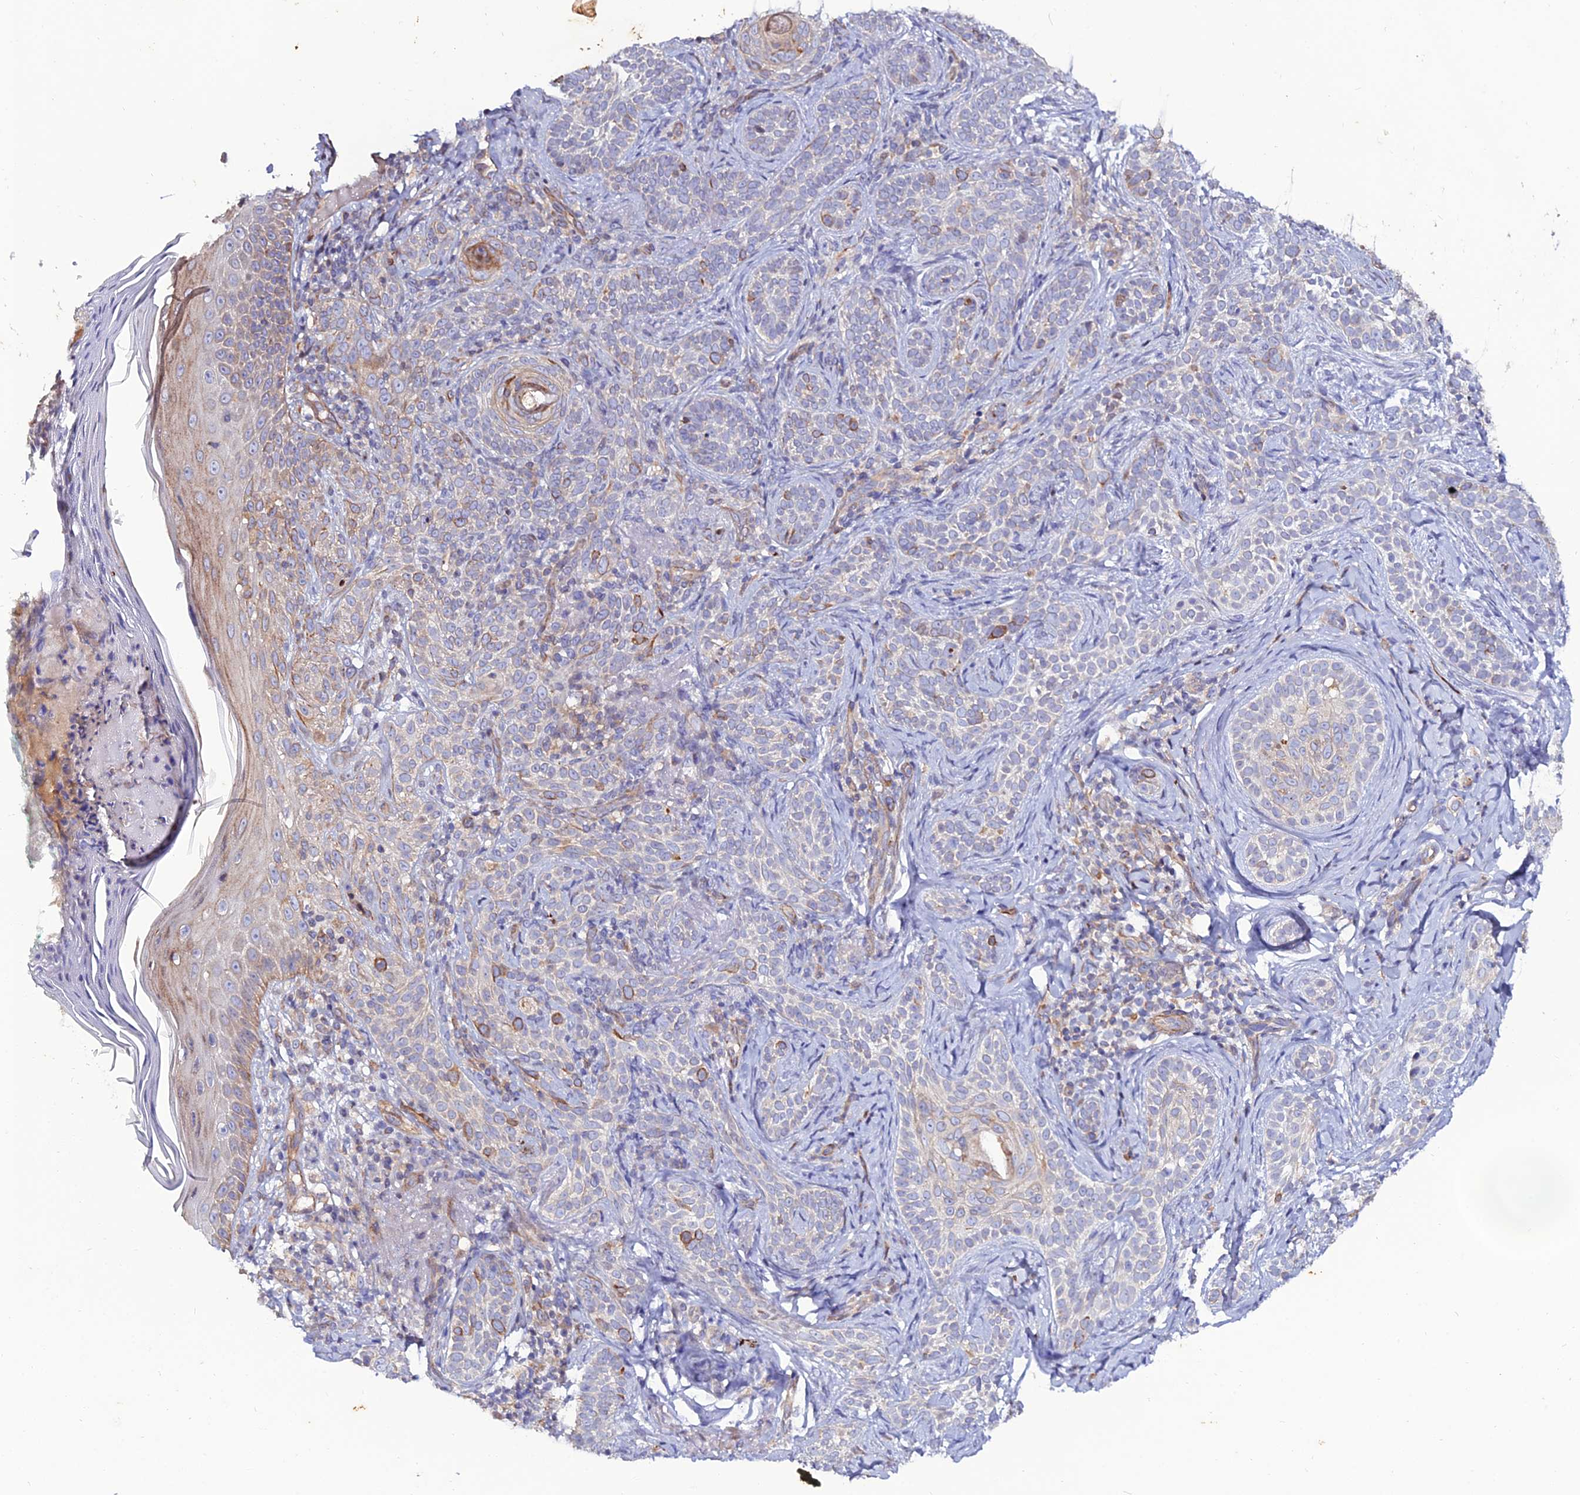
{"staining": {"intensity": "moderate", "quantity": "<25%", "location": "cytoplasmic/membranous"}, "tissue": "skin cancer", "cell_type": "Tumor cells", "image_type": "cancer", "snomed": [{"axis": "morphology", "description": "Basal cell carcinoma"}, {"axis": "topography", "description": "Skin"}], "caption": "Immunohistochemical staining of human basal cell carcinoma (skin) displays low levels of moderate cytoplasmic/membranous protein positivity in approximately <25% of tumor cells. Nuclei are stained in blue.", "gene": "ARL6IP1", "patient": {"sex": "male", "age": 71}}